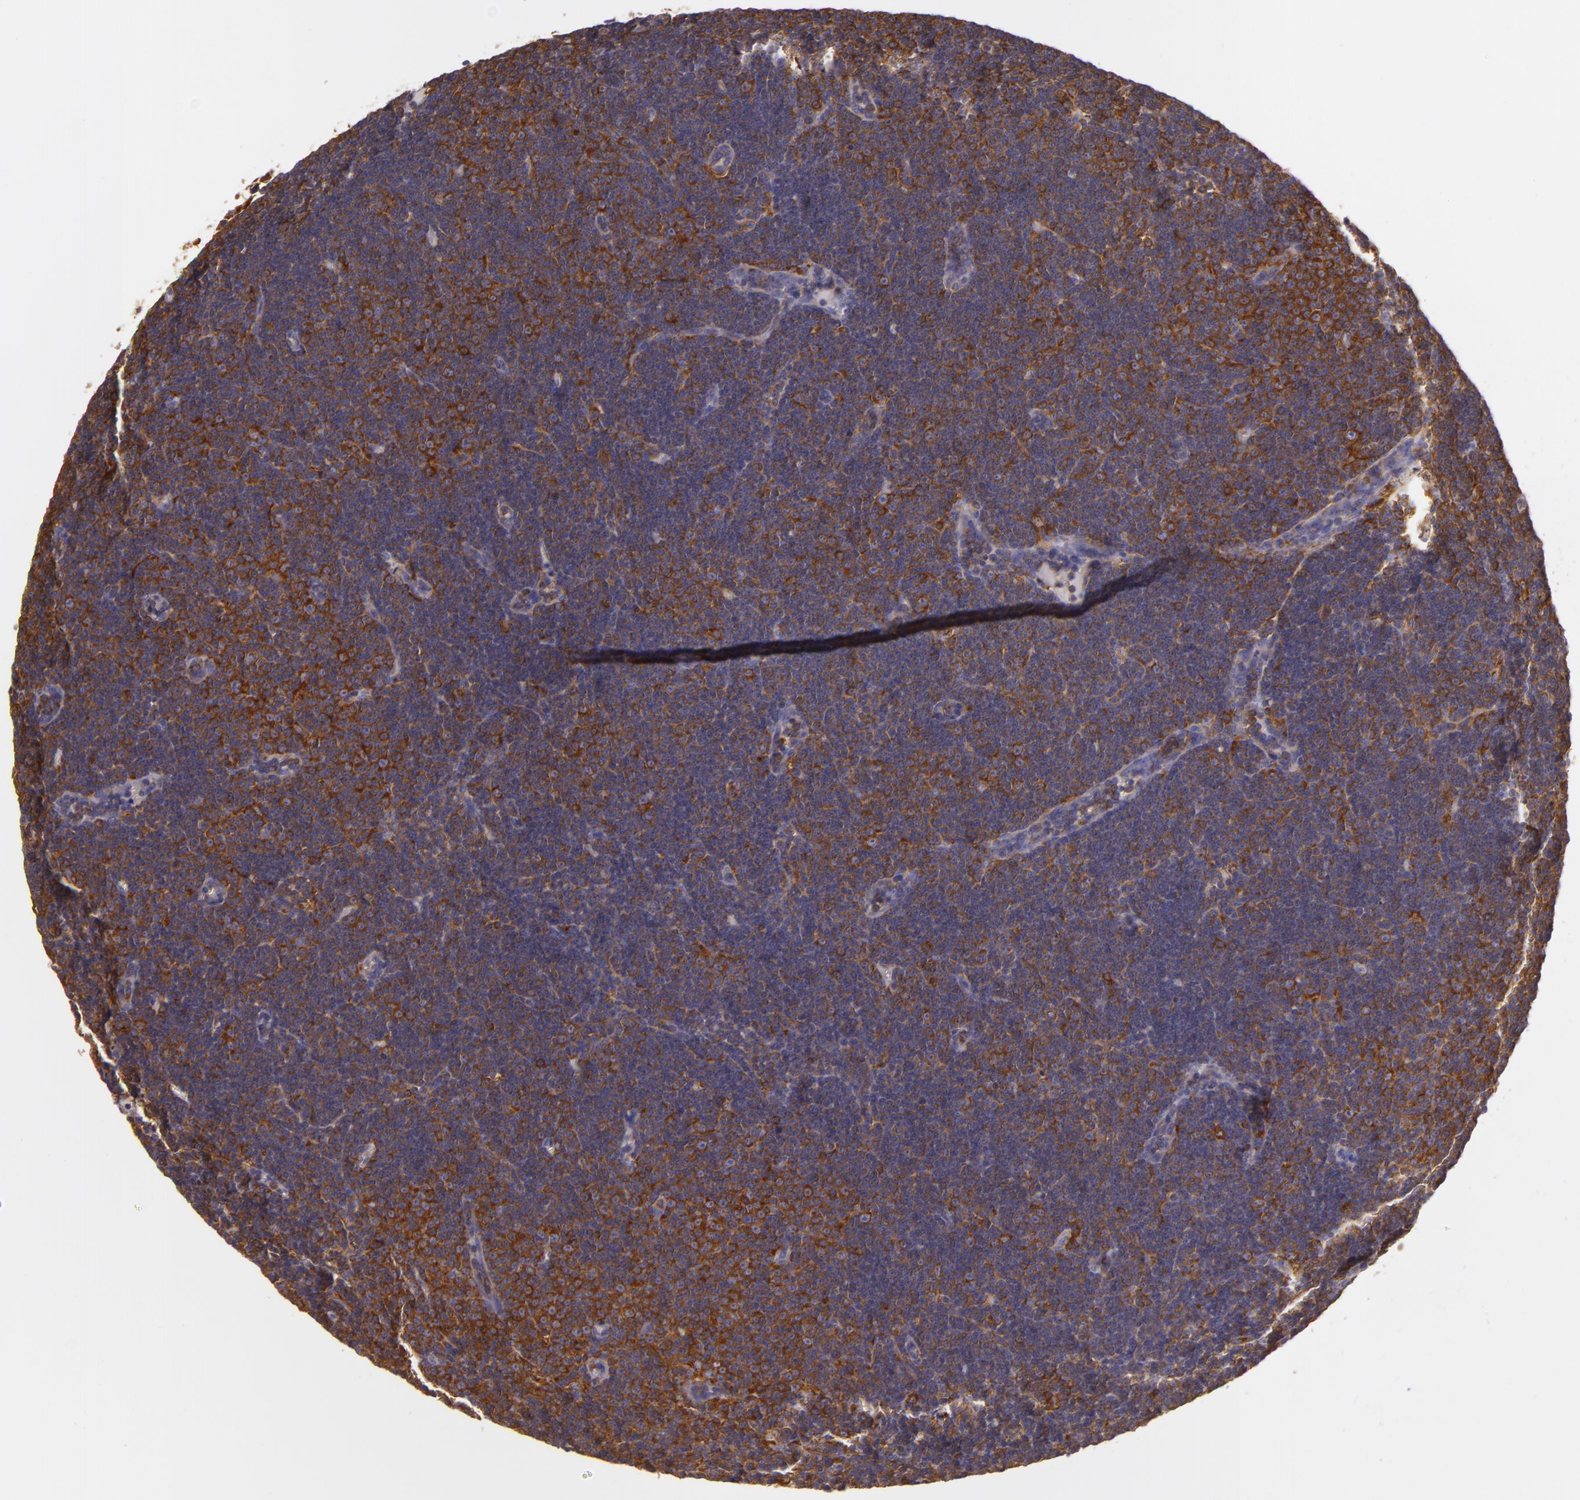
{"staining": {"intensity": "strong", "quantity": ">75%", "location": "cytoplasmic/membranous"}, "tissue": "lymphoma", "cell_type": "Tumor cells", "image_type": "cancer", "snomed": [{"axis": "morphology", "description": "Malignant lymphoma, non-Hodgkin's type, Low grade"}, {"axis": "topography", "description": "Lymph node"}], "caption": "The histopathology image shows a brown stain indicating the presence of a protein in the cytoplasmic/membranous of tumor cells in lymphoma.", "gene": "TLN1", "patient": {"sex": "male", "age": 57}}